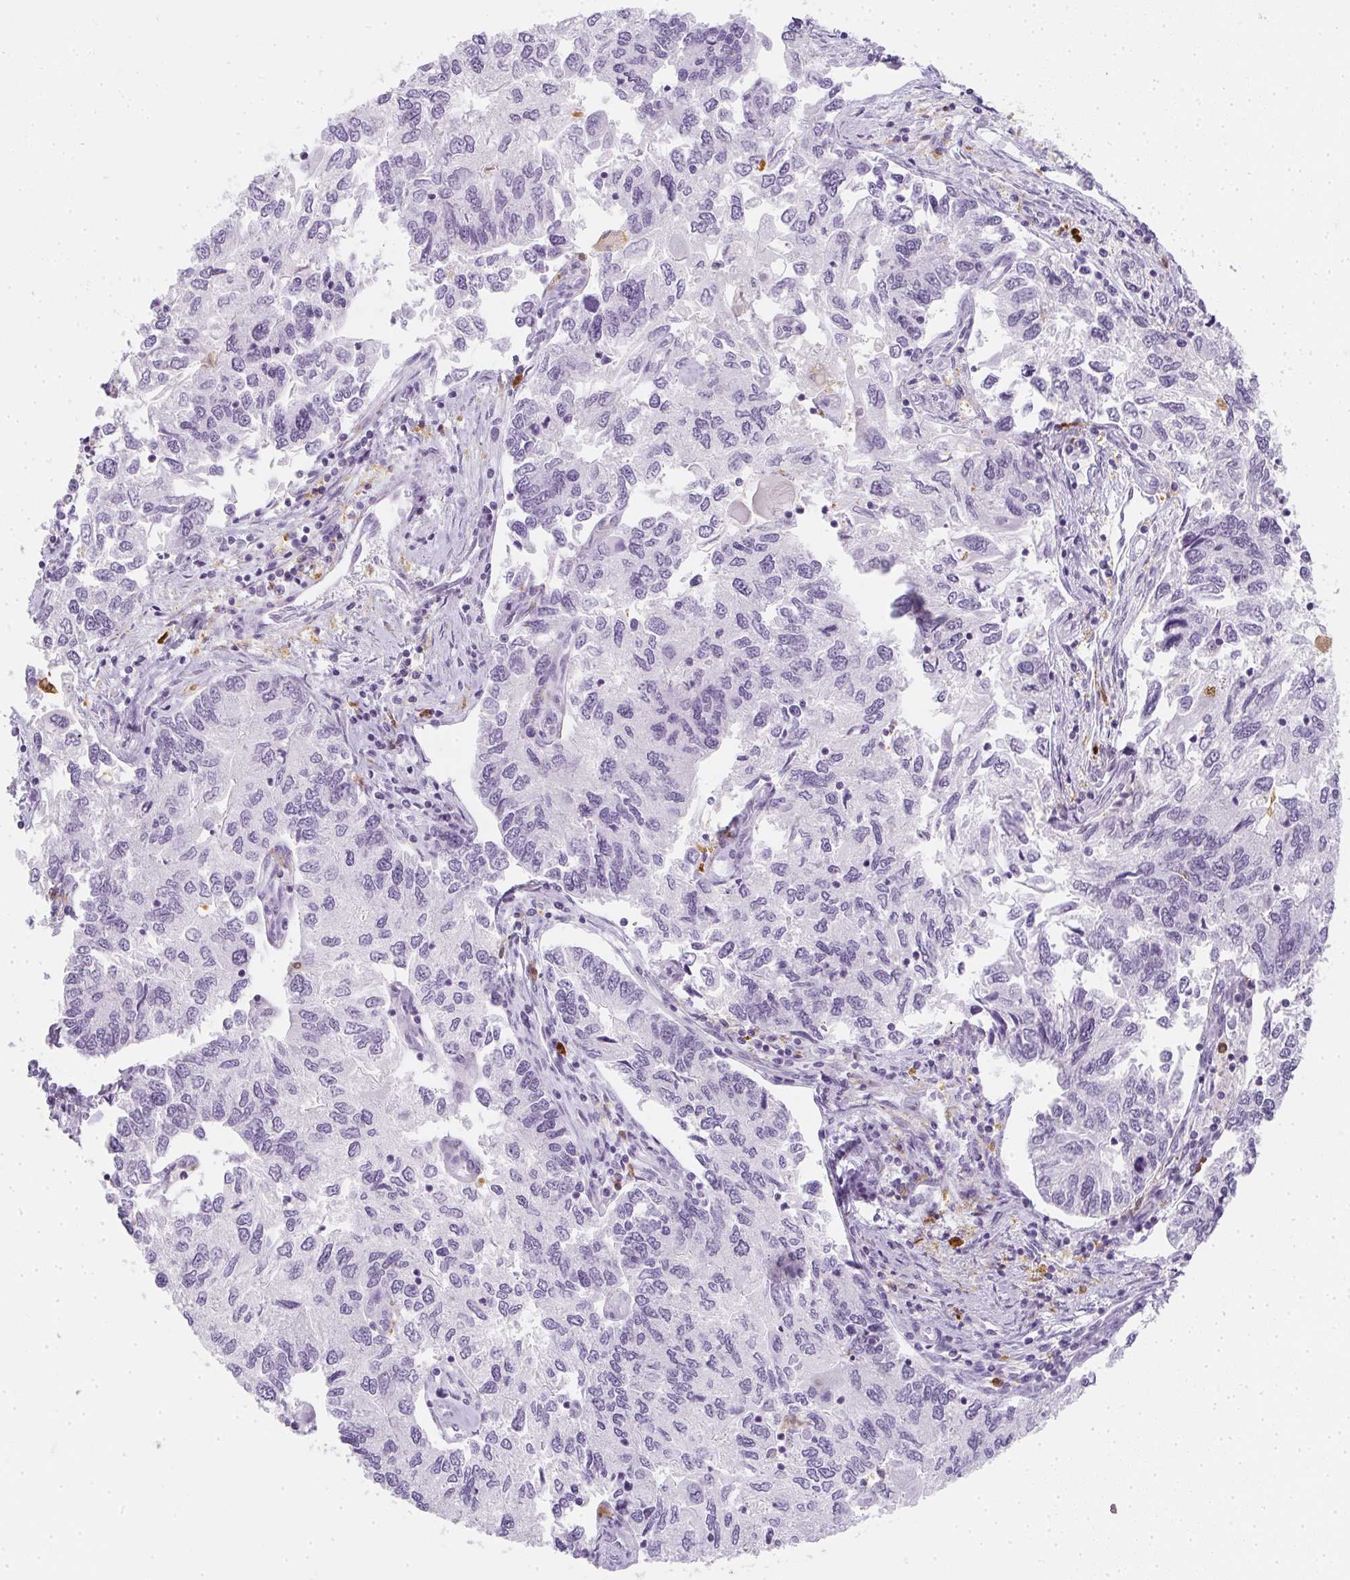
{"staining": {"intensity": "negative", "quantity": "none", "location": "none"}, "tissue": "endometrial cancer", "cell_type": "Tumor cells", "image_type": "cancer", "snomed": [{"axis": "morphology", "description": "Carcinoma, NOS"}, {"axis": "topography", "description": "Uterus"}], "caption": "Immunohistochemistry (IHC) of human endometrial carcinoma demonstrates no staining in tumor cells.", "gene": "HK3", "patient": {"sex": "female", "age": 76}}